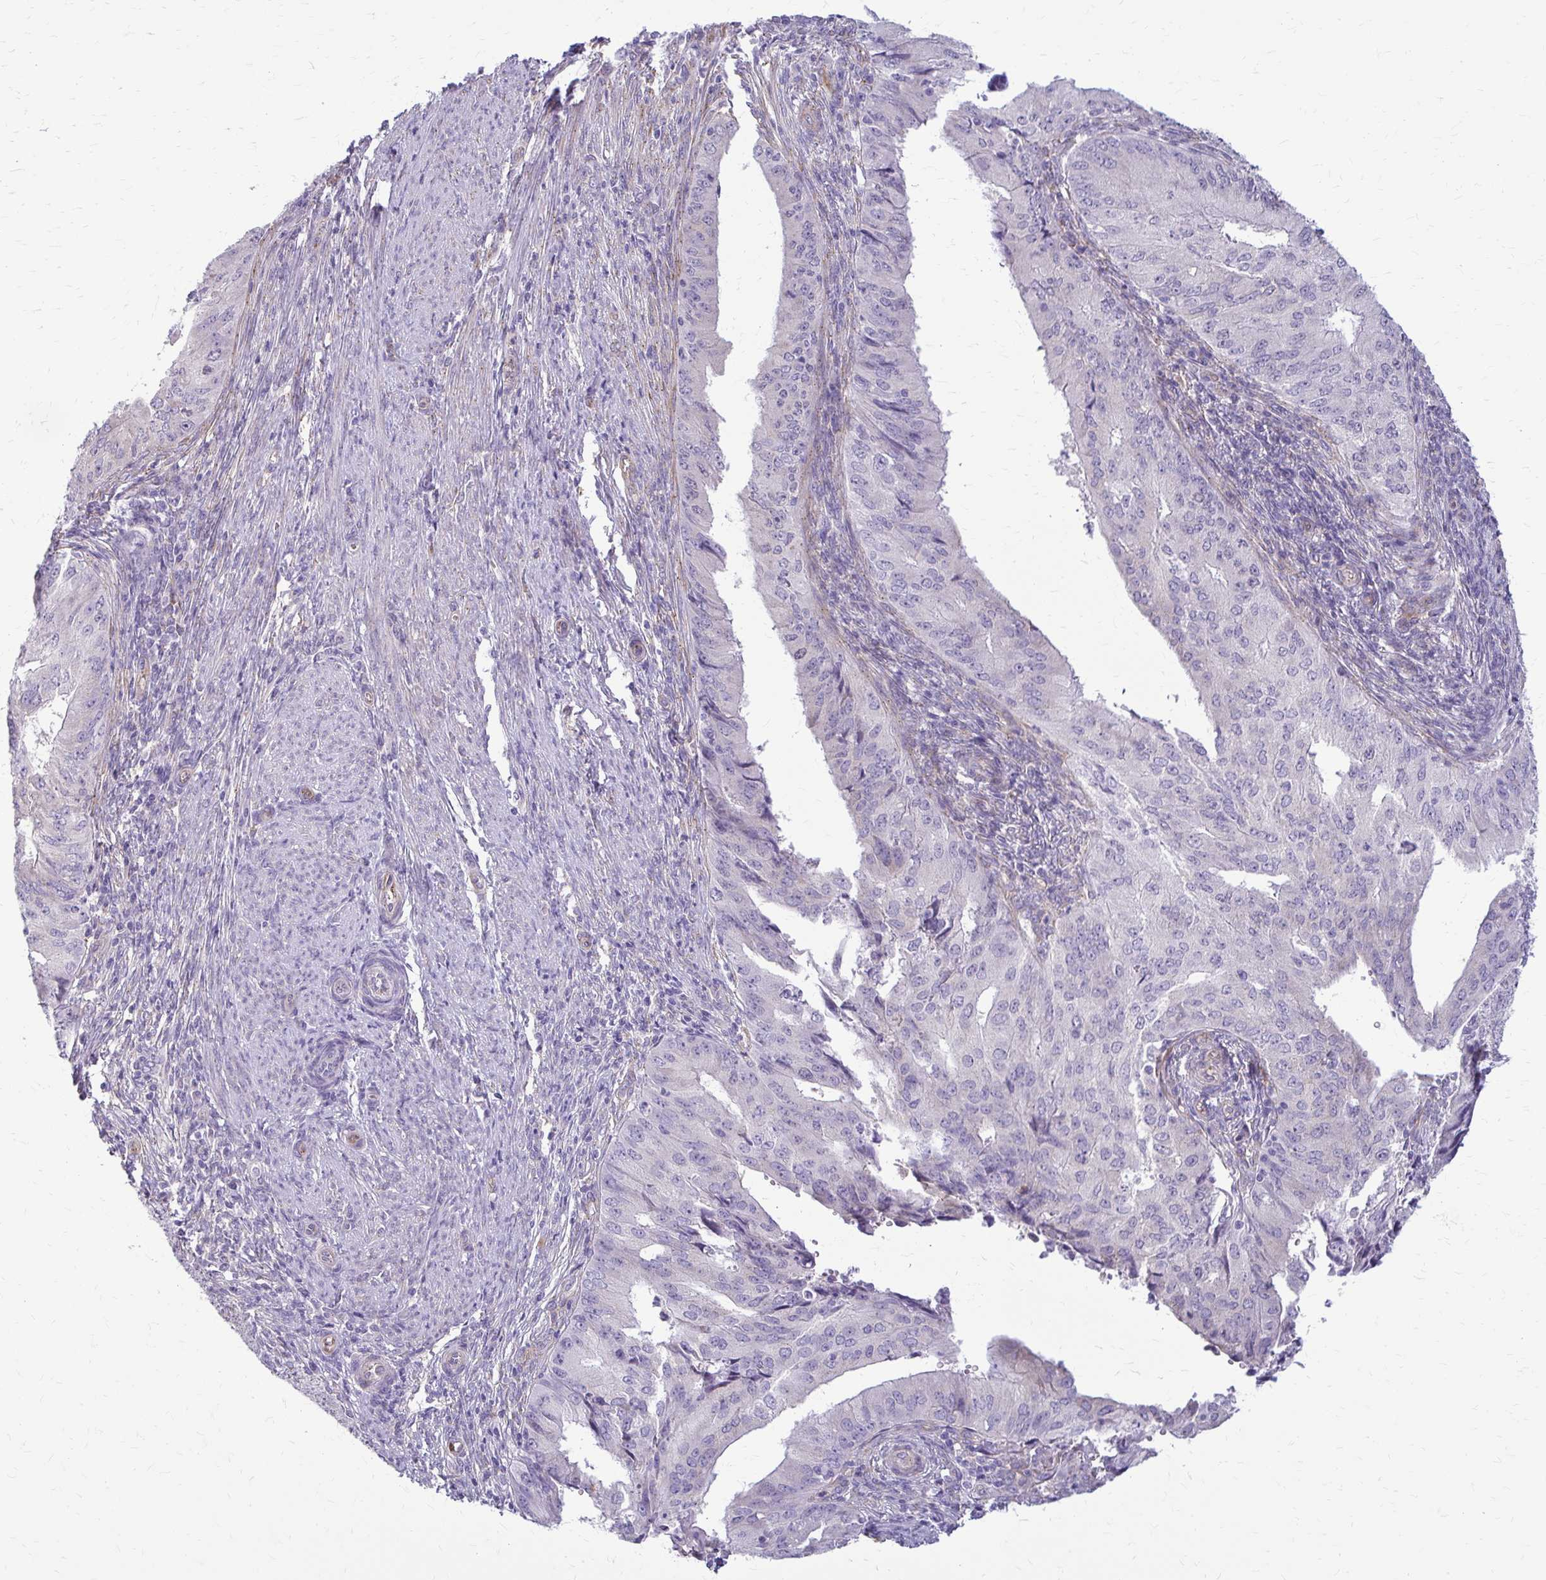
{"staining": {"intensity": "negative", "quantity": "none", "location": "none"}, "tissue": "endometrial cancer", "cell_type": "Tumor cells", "image_type": "cancer", "snomed": [{"axis": "morphology", "description": "Adenocarcinoma, NOS"}, {"axis": "topography", "description": "Endometrium"}], "caption": "Tumor cells show no significant protein positivity in endometrial cancer.", "gene": "DEPP1", "patient": {"sex": "female", "age": 50}}